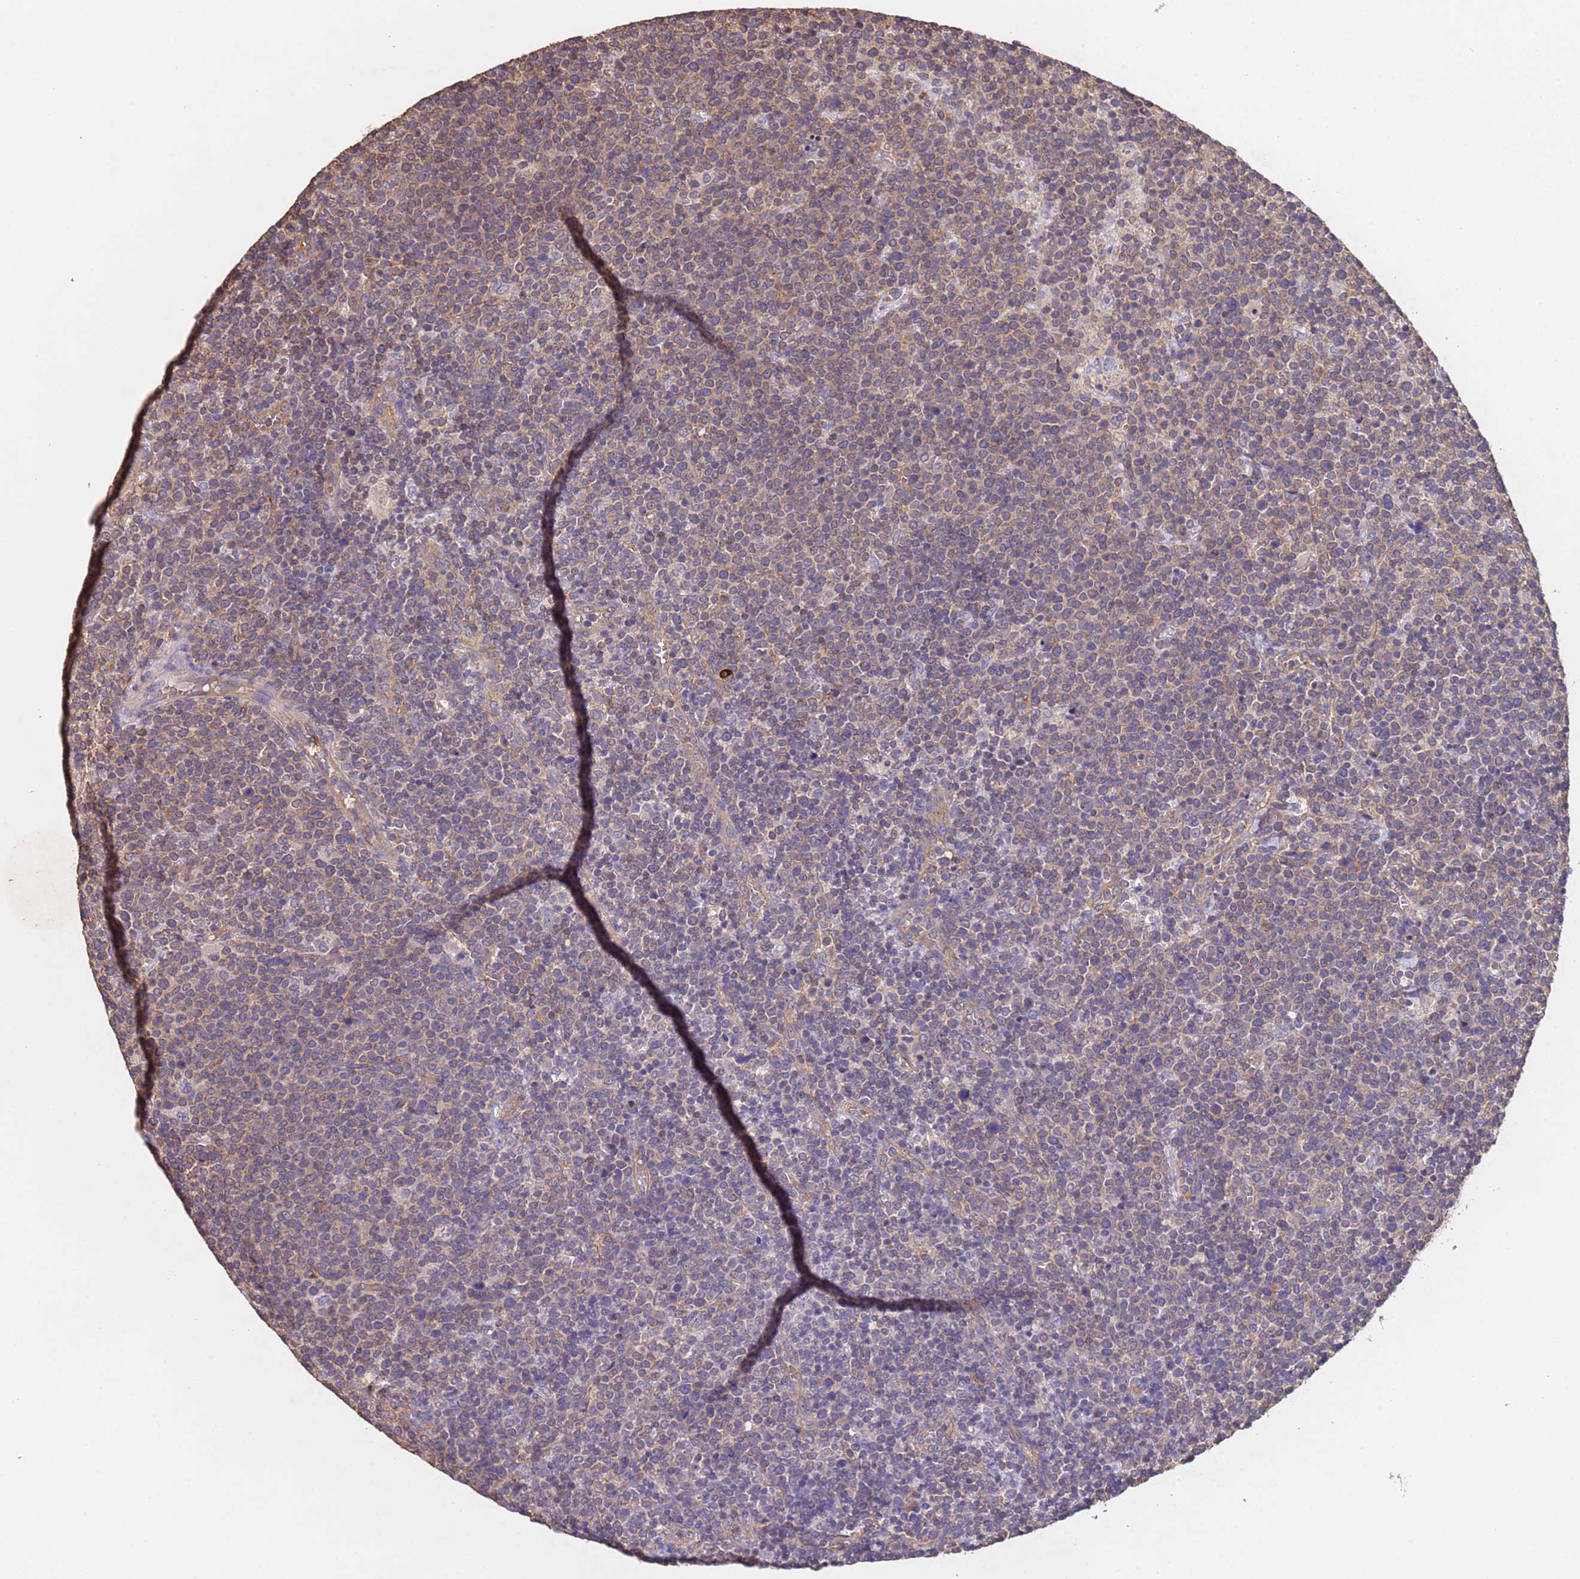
{"staining": {"intensity": "weak", "quantity": "25%-75%", "location": "cytoplasmic/membranous"}, "tissue": "lymphoma", "cell_type": "Tumor cells", "image_type": "cancer", "snomed": [{"axis": "morphology", "description": "Malignant lymphoma, non-Hodgkin's type, High grade"}, {"axis": "topography", "description": "Lymph node"}], "caption": "A histopathology image of lymphoma stained for a protein exhibits weak cytoplasmic/membranous brown staining in tumor cells. The staining was performed using DAB to visualize the protein expression in brown, while the nuclei were stained in blue with hematoxylin (Magnification: 20x).", "gene": "MTX3", "patient": {"sex": "male", "age": 61}}